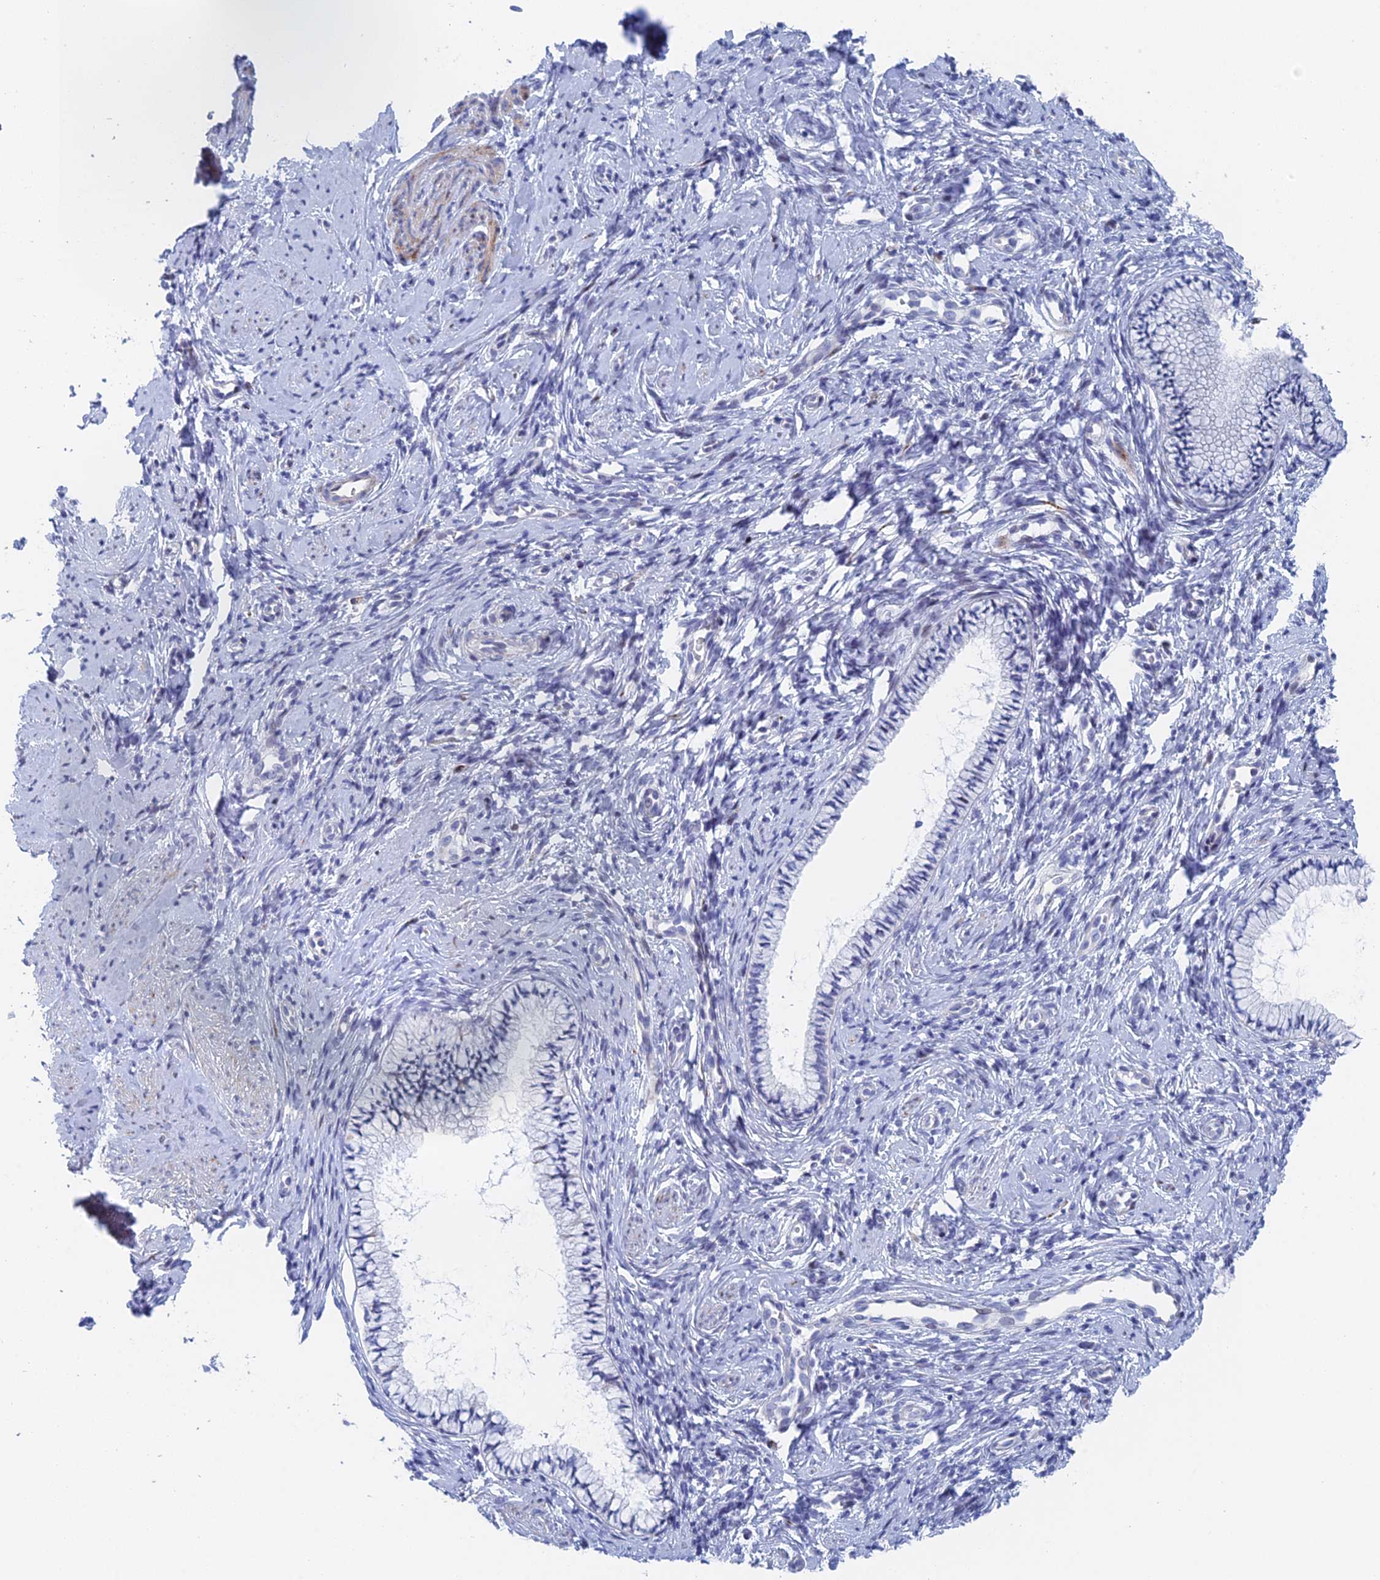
{"staining": {"intensity": "negative", "quantity": "none", "location": "none"}, "tissue": "cervix", "cell_type": "Glandular cells", "image_type": "normal", "snomed": [{"axis": "morphology", "description": "Normal tissue, NOS"}, {"axis": "topography", "description": "Cervix"}], "caption": "This is a histopathology image of immunohistochemistry staining of normal cervix, which shows no staining in glandular cells.", "gene": "DRGX", "patient": {"sex": "female", "age": 57}}